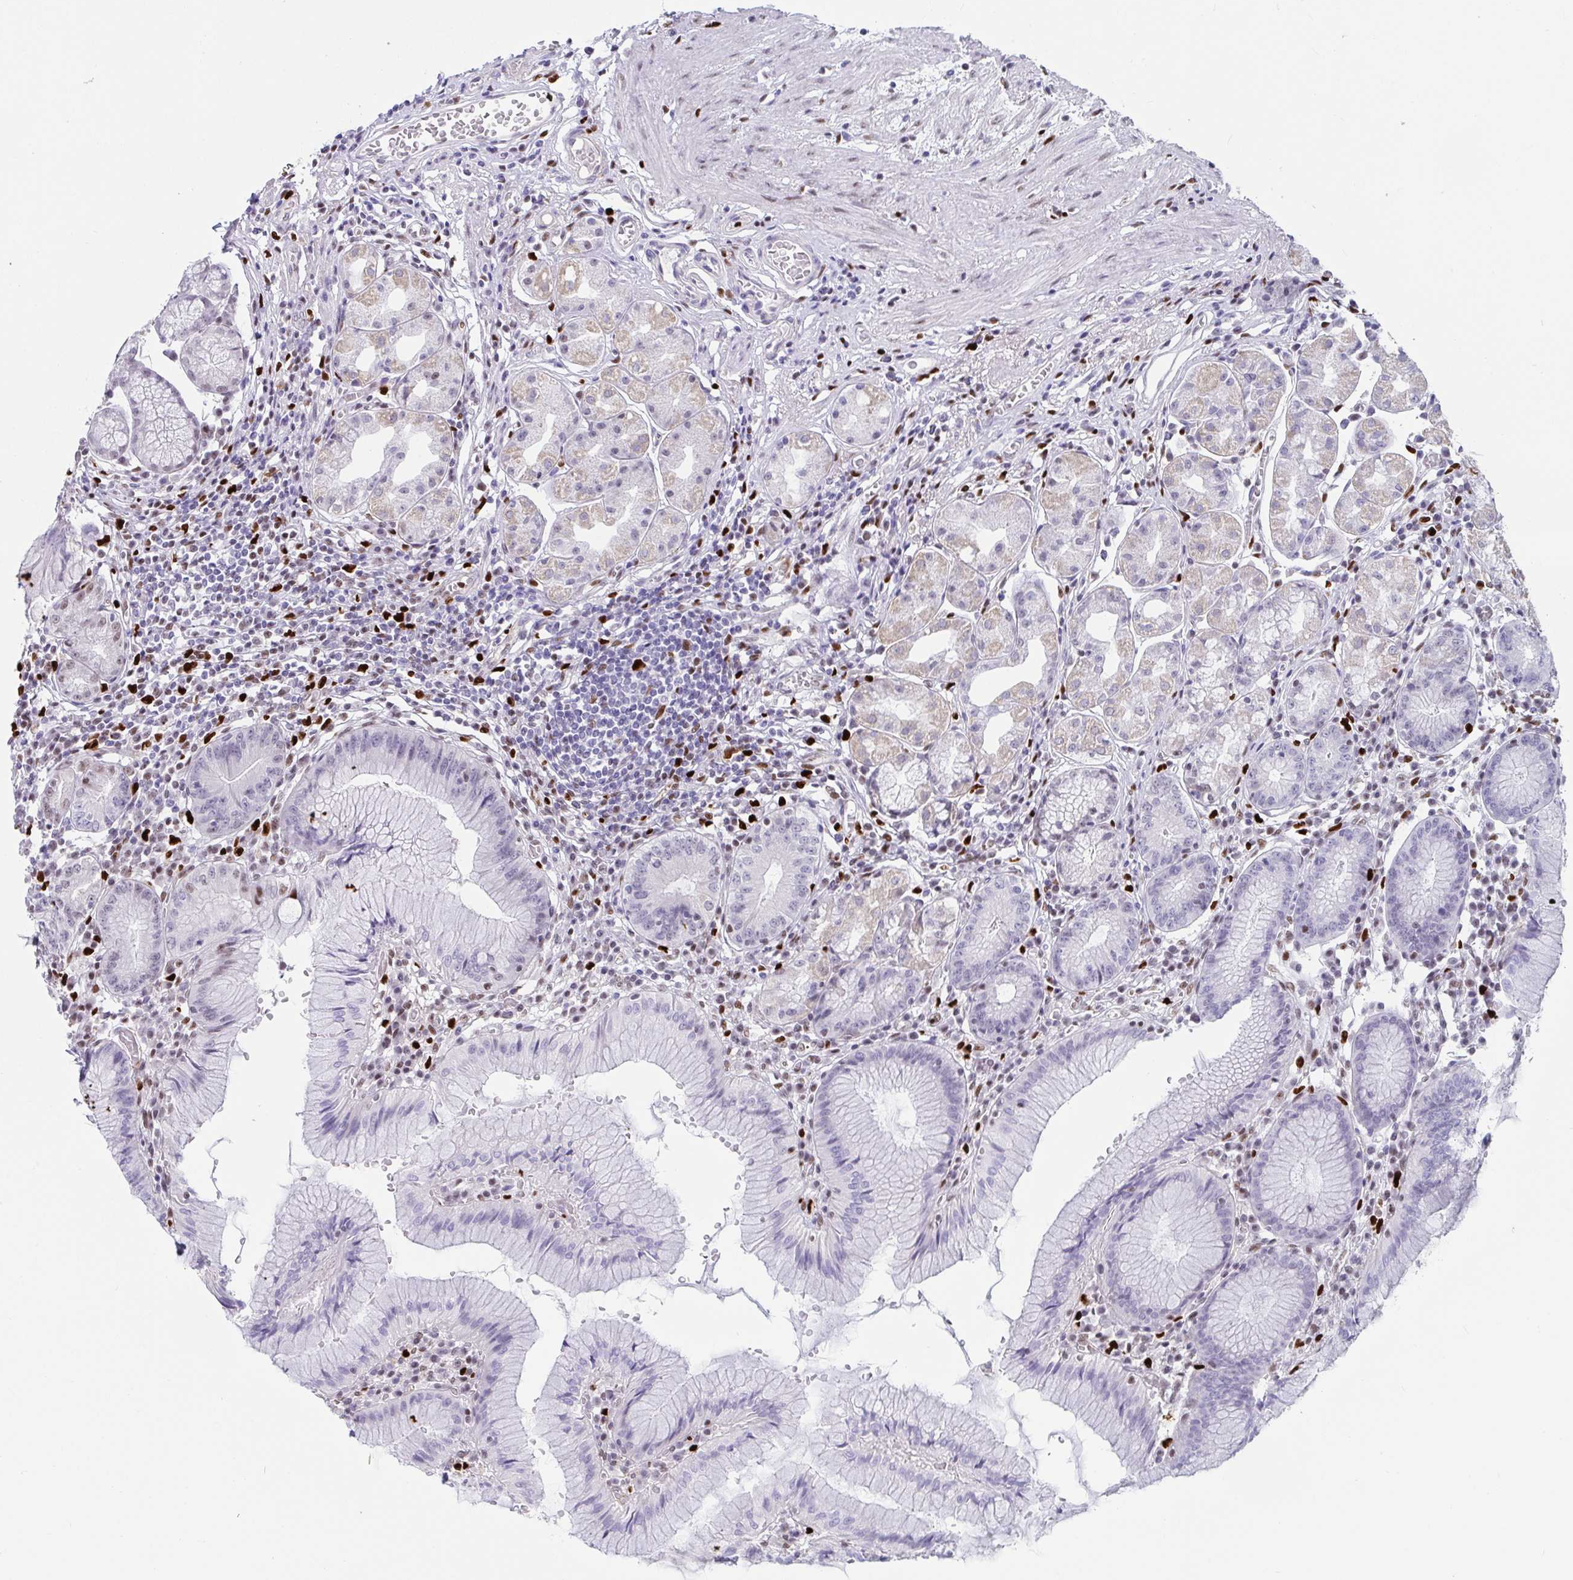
{"staining": {"intensity": "weak", "quantity": "<25%", "location": "cytoplasmic/membranous"}, "tissue": "stomach", "cell_type": "Glandular cells", "image_type": "normal", "snomed": [{"axis": "morphology", "description": "Normal tissue, NOS"}, {"axis": "topography", "description": "Stomach"}], "caption": "Glandular cells show no significant protein staining in unremarkable stomach. (DAB immunohistochemistry (IHC) visualized using brightfield microscopy, high magnification).", "gene": "ZNF586", "patient": {"sex": "male", "age": 55}}